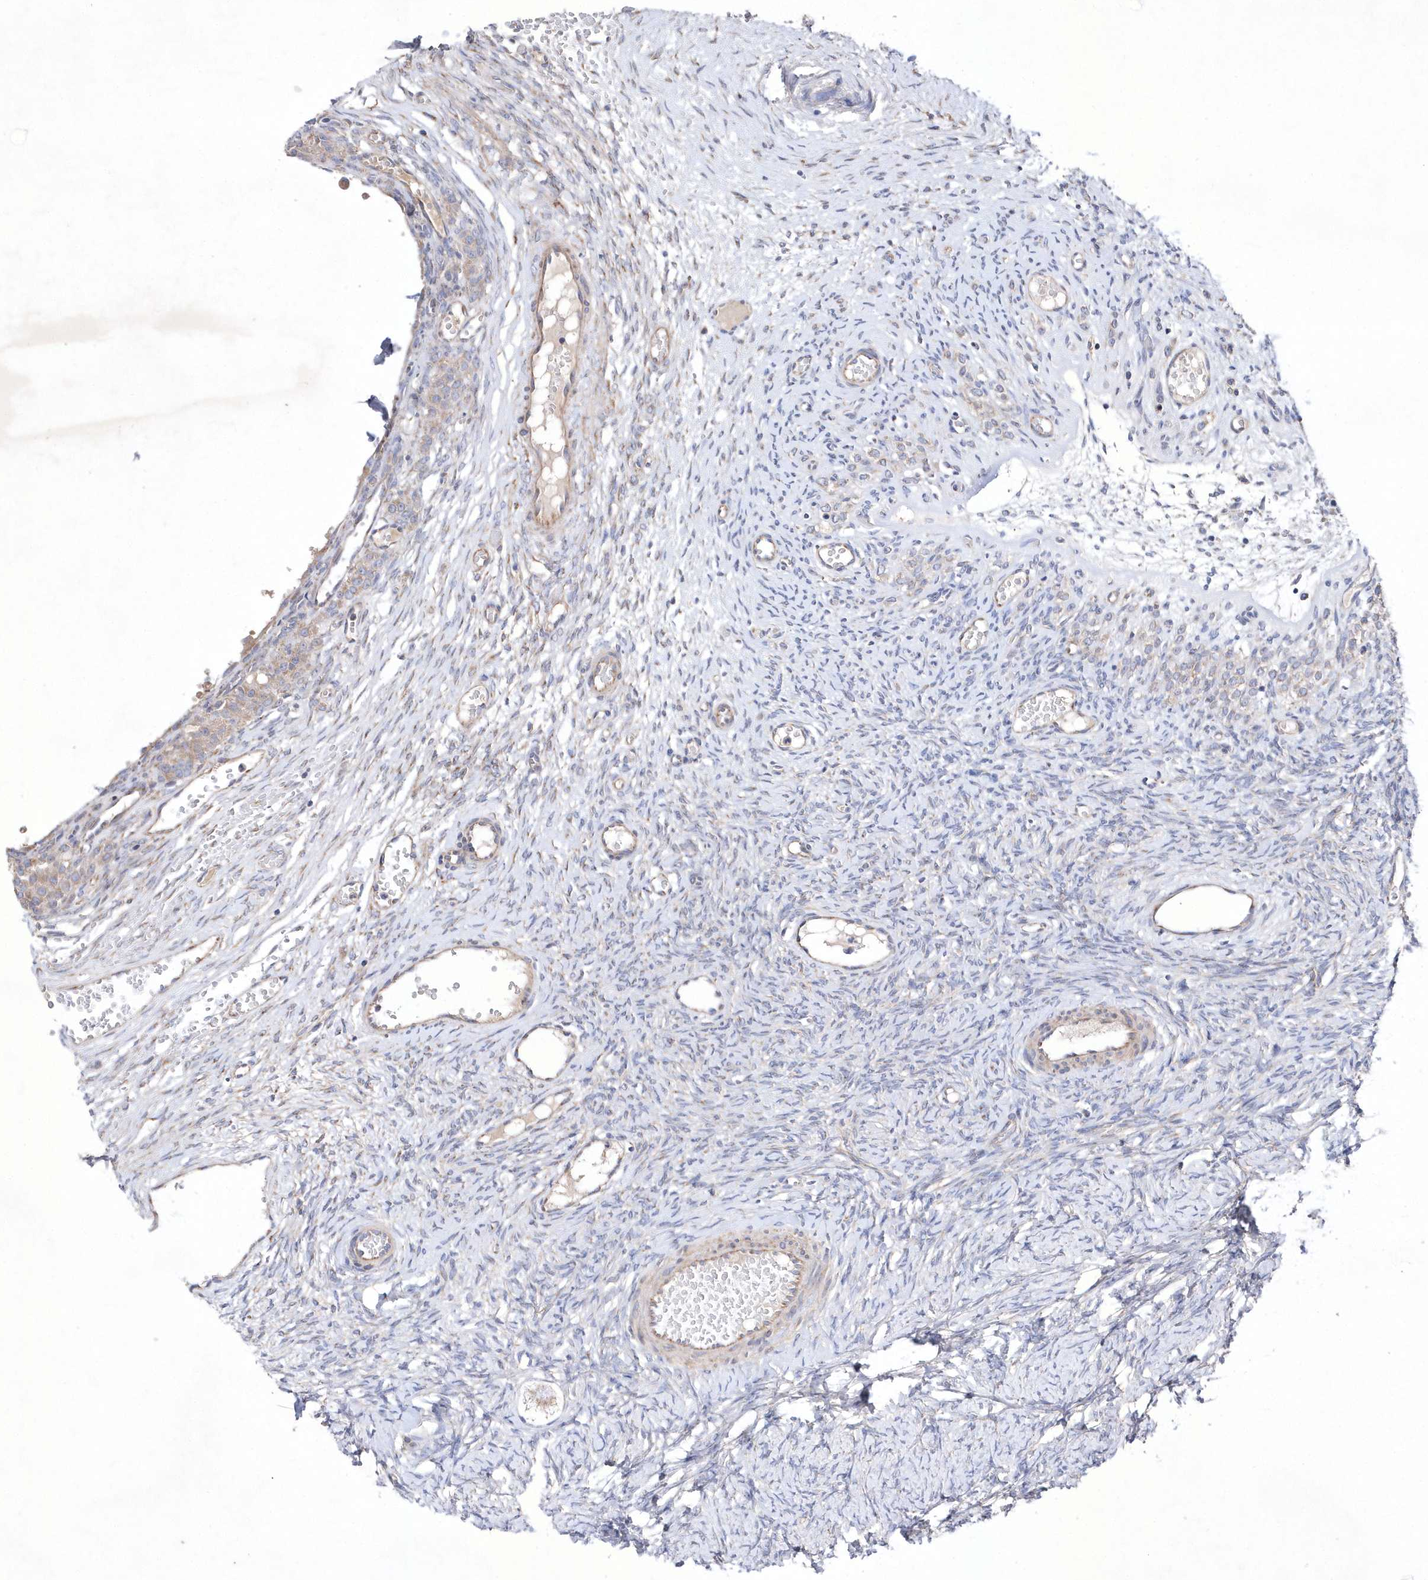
{"staining": {"intensity": "negative", "quantity": "none", "location": "none"}, "tissue": "ovary", "cell_type": "Ovarian stroma cells", "image_type": "normal", "snomed": [{"axis": "morphology", "description": "Adenocarcinoma, NOS"}, {"axis": "topography", "description": "Endometrium"}], "caption": "IHC histopathology image of benign ovary stained for a protein (brown), which demonstrates no positivity in ovarian stroma cells. (Brightfield microscopy of DAB (3,3'-diaminobenzidine) IHC at high magnification).", "gene": "METTL8", "patient": {"sex": "female", "age": 32}}